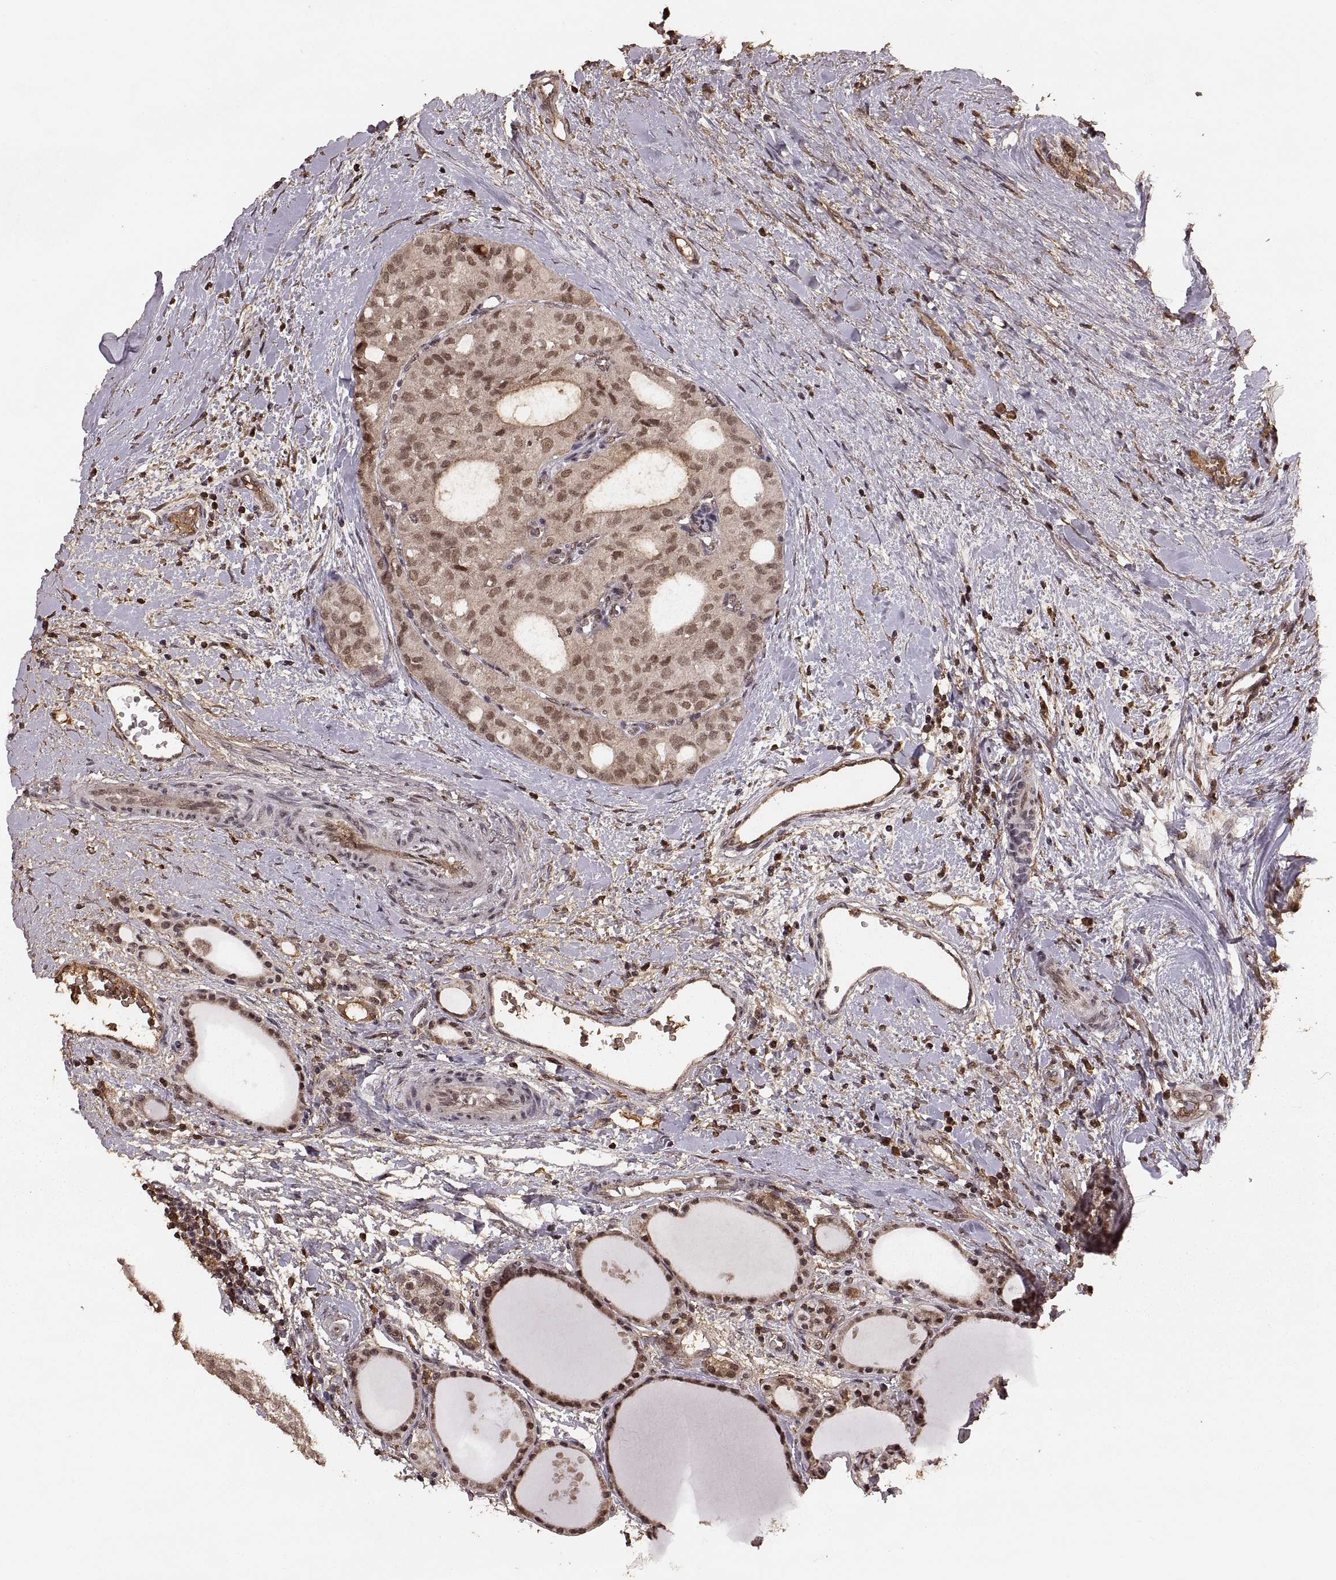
{"staining": {"intensity": "moderate", "quantity": "25%-75%", "location": "cytoplasmic/membranous,nuclear"}, "tissue": "thyroid cancer", "cell_type": "Tumor cells", "image_type": "cancer", "snomed": [{"axis": "morphology", "description": "Follicular adenoma carcinoma, NOS"}, {"axis": "topography", "description": "Thyroid gland"}], "caption": "IHC of human thyroid cancer reveals medium levels of moderate cytoplasmic/membranous and nuclear staining in about 25%-75% of tumor cells.", "gene": "RFT1", "patient": {"sex": "male", "age": 75}}